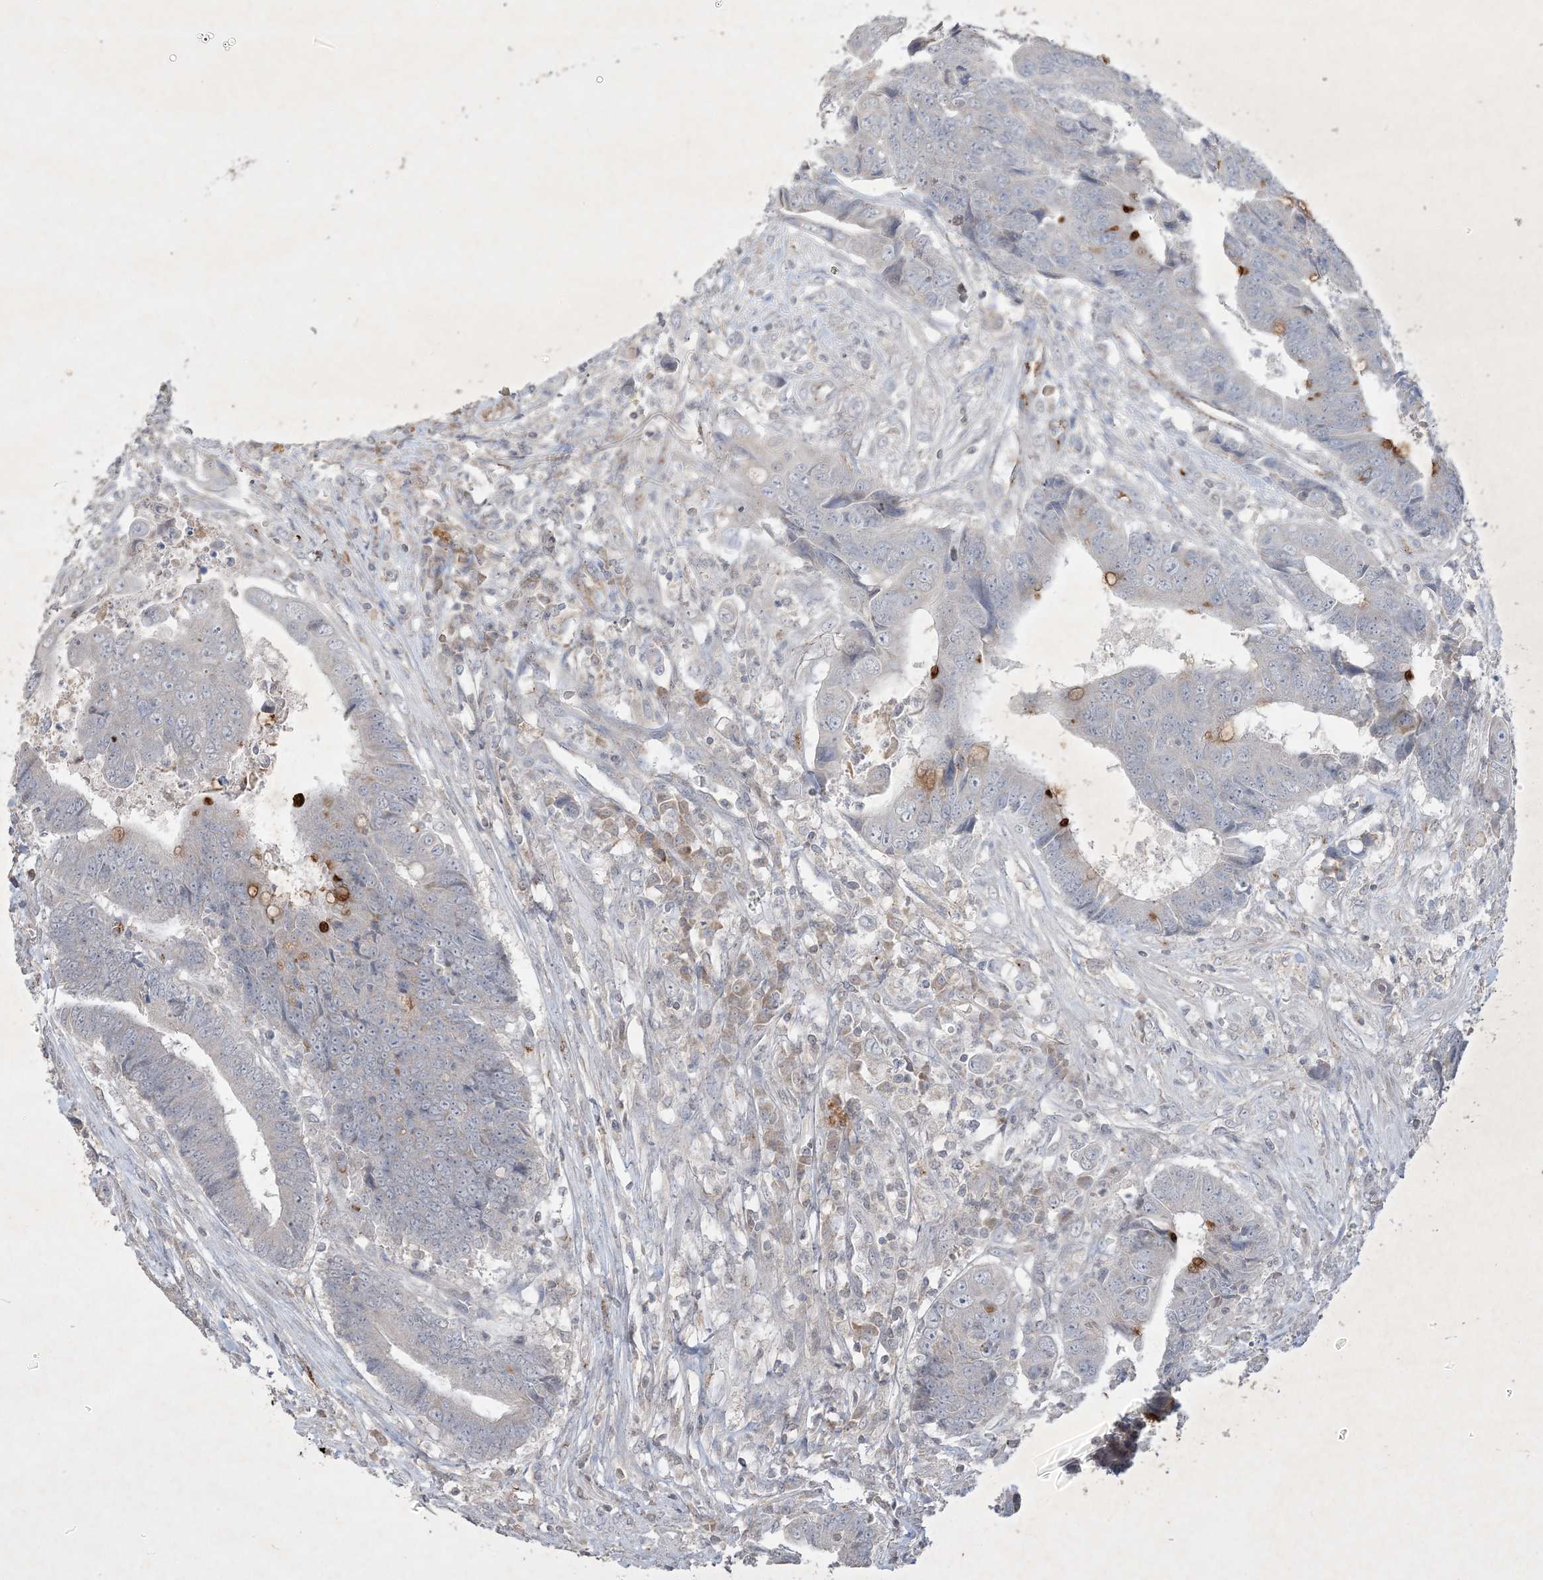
{"staining": {"intensity": "negative", "quantity": "none", "location": "none"}, "tissue": "colorectal cancer", "cell_type": "Tumor cells", "image_type": "cancer", "snomed": [{"axis": "morphology", "description": "Adenocarcinoma, NOS"}, {"axis": "topography", "description": "Rectum"}], "caption": "This is an immunohistochemistry micrograph of colorectal cancer (adenocarcinoma). There is no expression in tumor cells.", "gene": "PRSS36", "patient": {"sex": "male", "age": 84}}